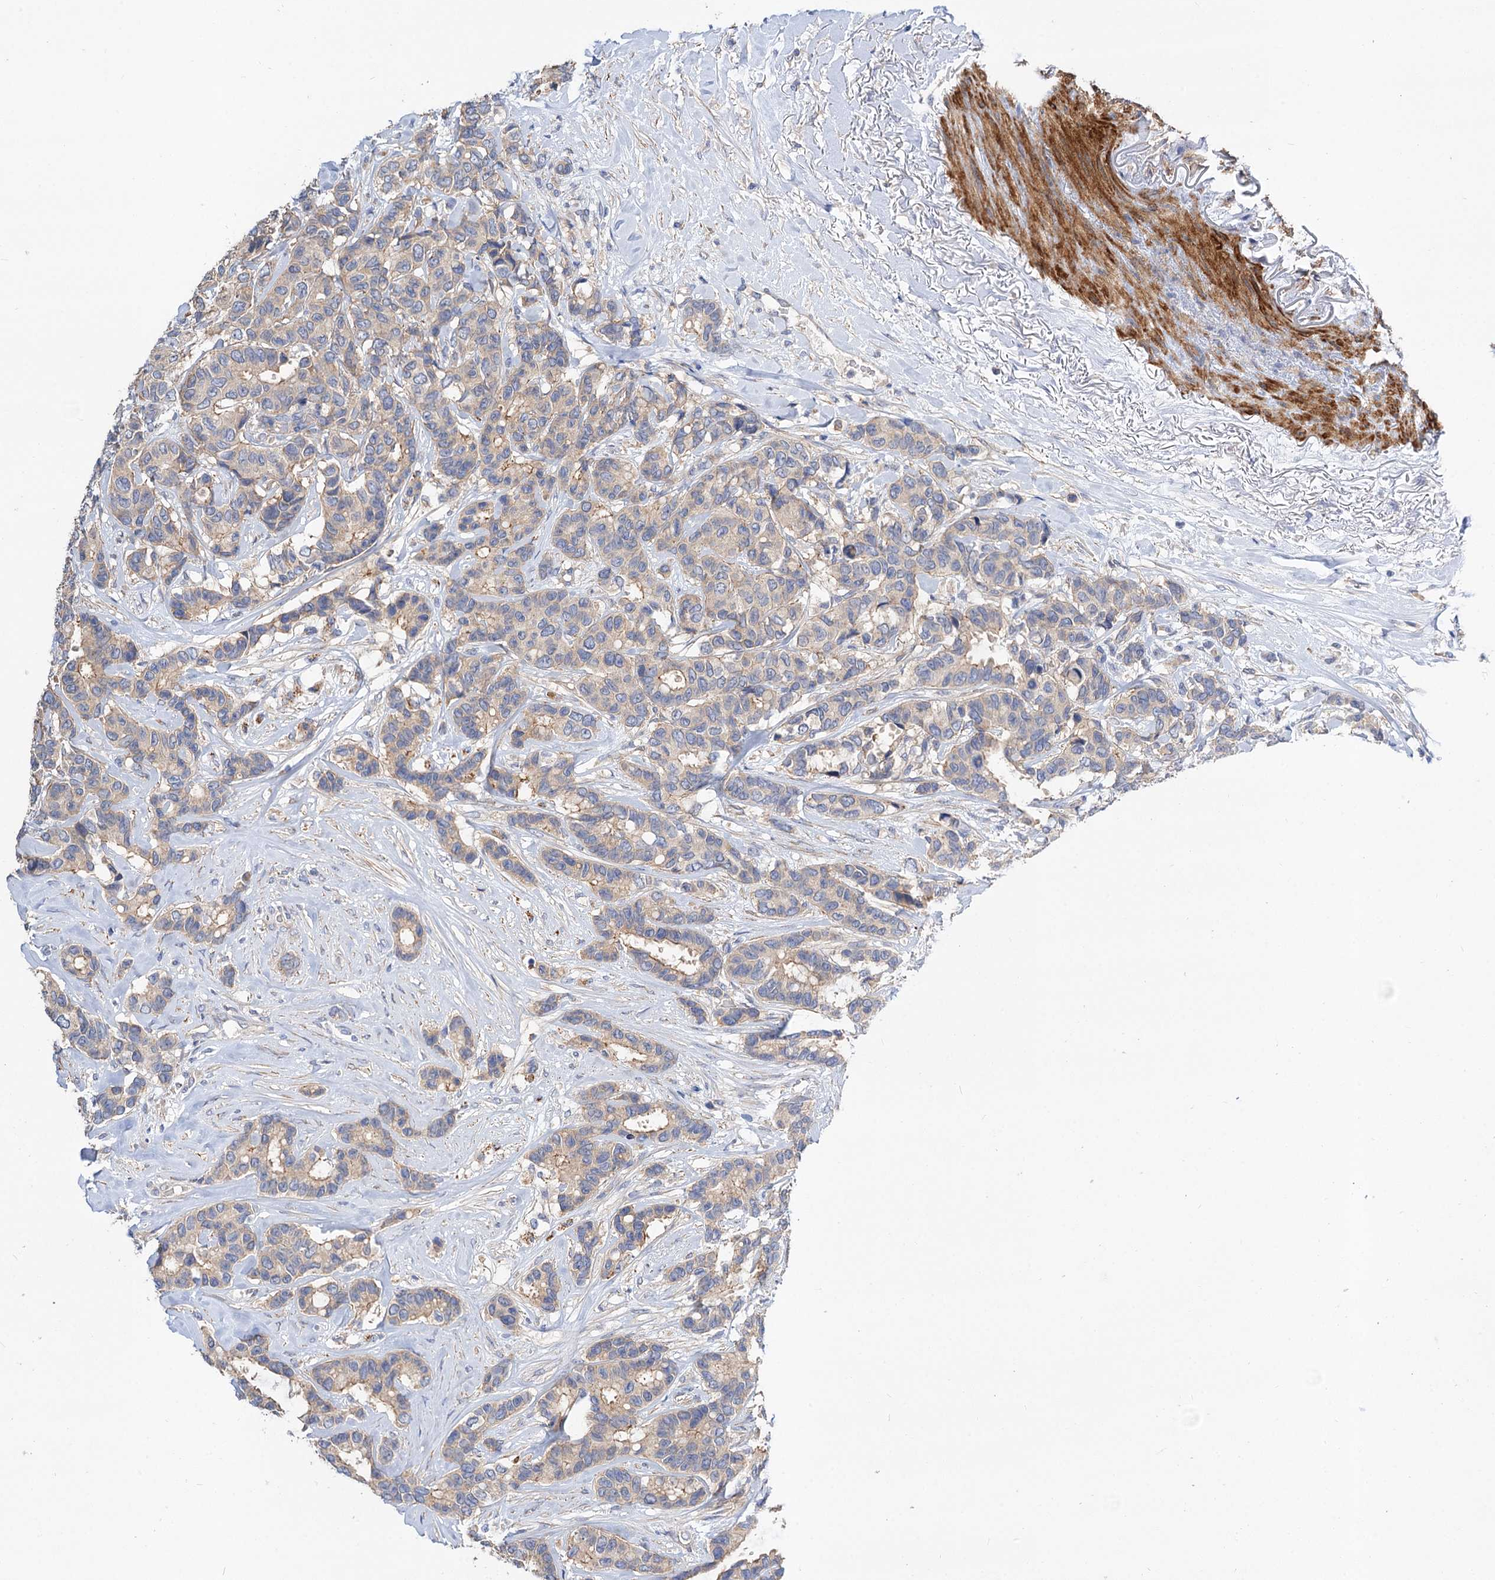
{"staining": {"intensity": "moderate", "quantity": "<25%", "location": "cytoplasmic/membranous"}, "tissue": "breast cancer", "cell_type": "Tumor cells", "image_type": "cancer", "snomed": [{"axis": "morphology", "description": "Duct carcinoma"}, {"axis": "topography", "description": "Breast"}], "caption": "A brown stain shows moderate cytoplasmic/membranous staining of a protein in human infiltrating ductal carcinoma (breast) tumor cells.", "gene": "NUDCD2", "patient": {"sex": "female", "age": 87}}